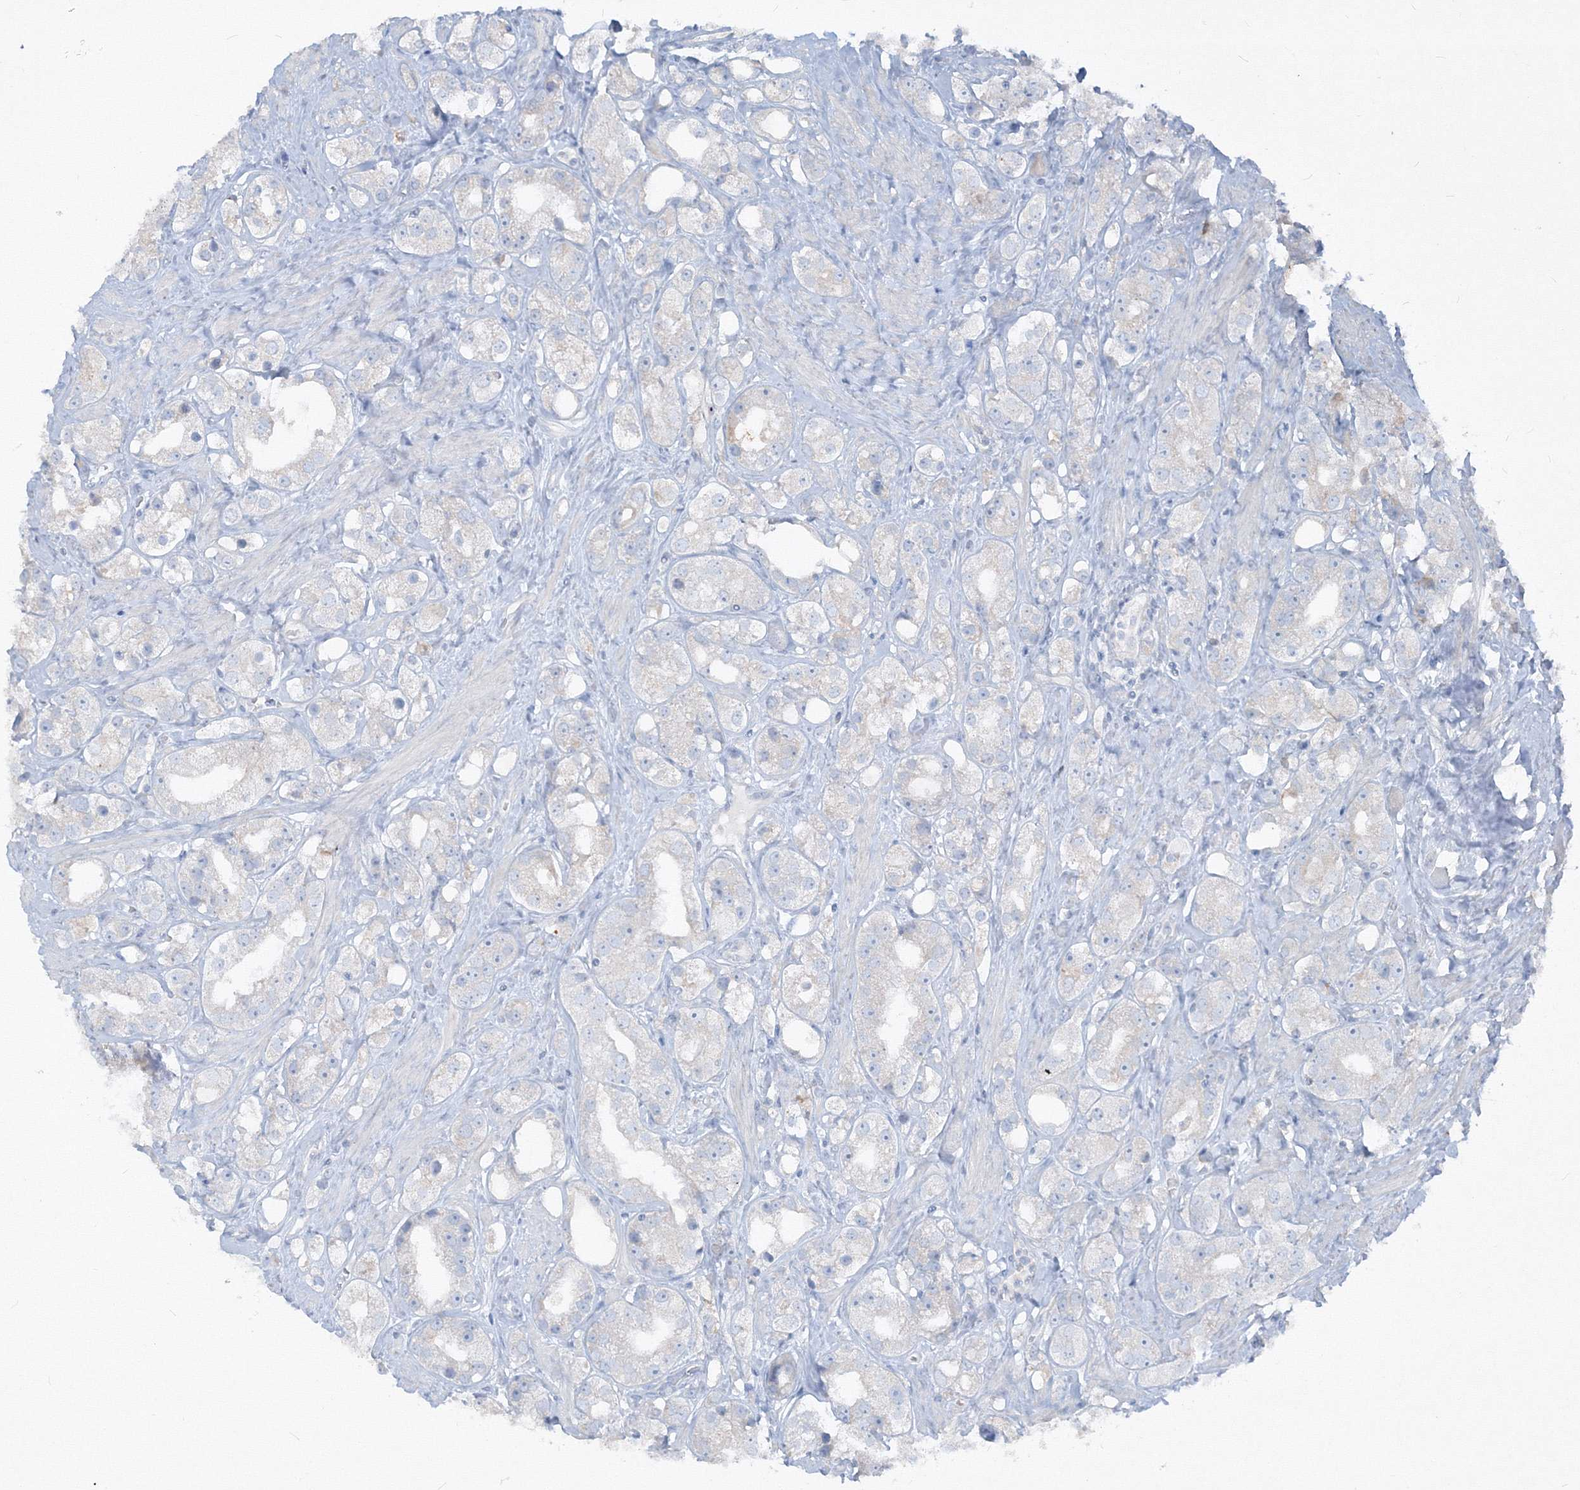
{"staining": {"intensity": "negative", "quantity": "none", "location": "none"}, "tissue": "prostate cancer", "cell_type": "Tumor cells", "image_type": "cancer", "snomed": [{"axis": "morphology", "description": "Adenocarcinoma, NOS"}, {"axis": "topography", "description": "Prostate"}], "caption": "There is no significant expression in tumor cells of prostate adenocarcinoma.", "gene": "IFNAR1", "patient": {"sex": "male", "age": 79}}